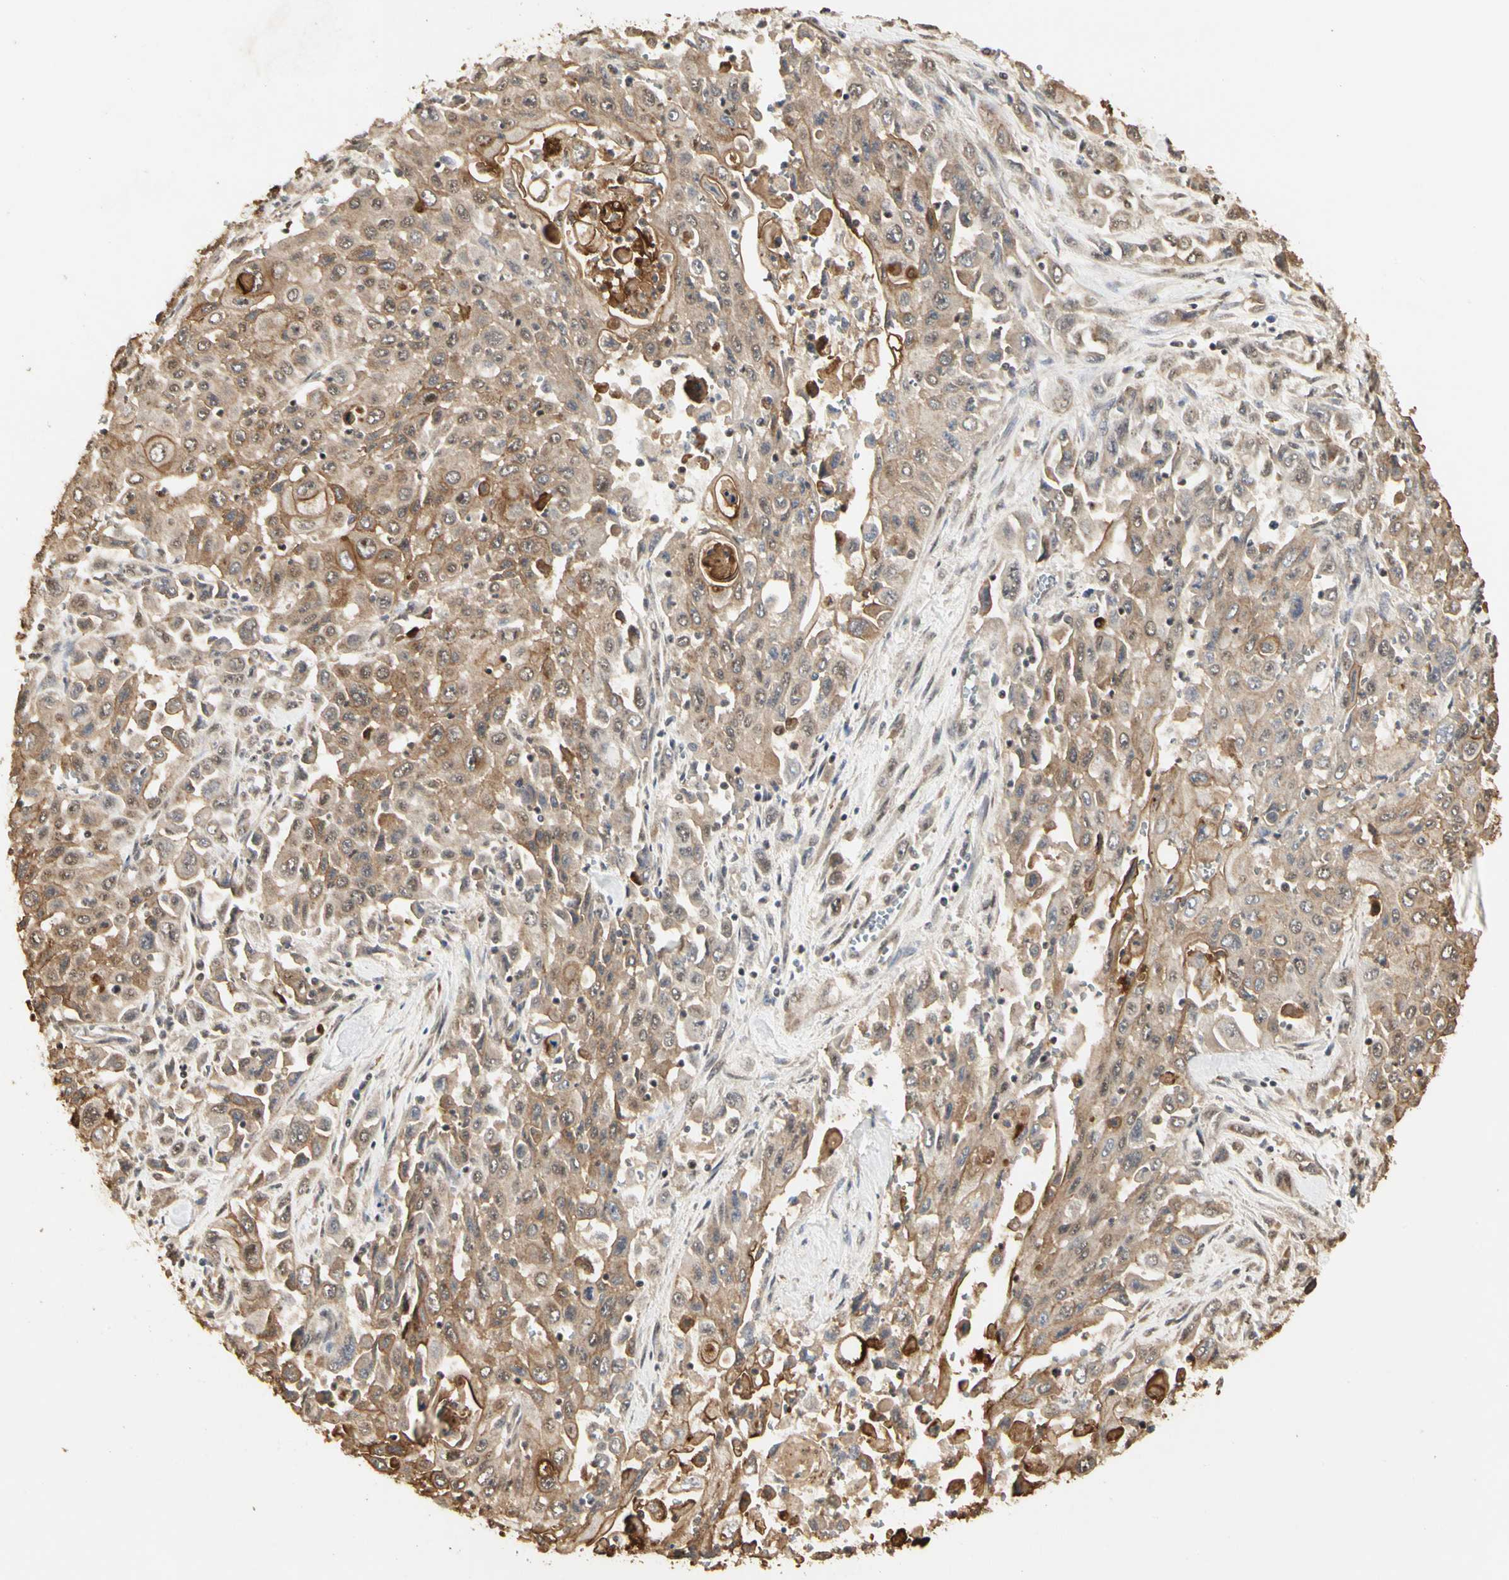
{"staining": {"intensity": "moderate", "quantity": ">75%", "location": "cytoplasmic/membranous"}, "tissue": "pancreatic cancer", "cell_type": "Tumor cells", "image_type": "cancer", "snomed": [{"axis": "morphology", "description": "Adenocarcinoma, NOS"}, {"axis": "topography", "description": "Pancreas"}], "caption": "IHC (DAB (3,3'-diaminobenzidine)) staining of human pancreatic adenocarcinoma exhibits moderate cytoplasmic/membranous protein expression in about >75% of tumor cells.", "gene": "TAOK1", "patient": {"sex": "male", "age": 70}}